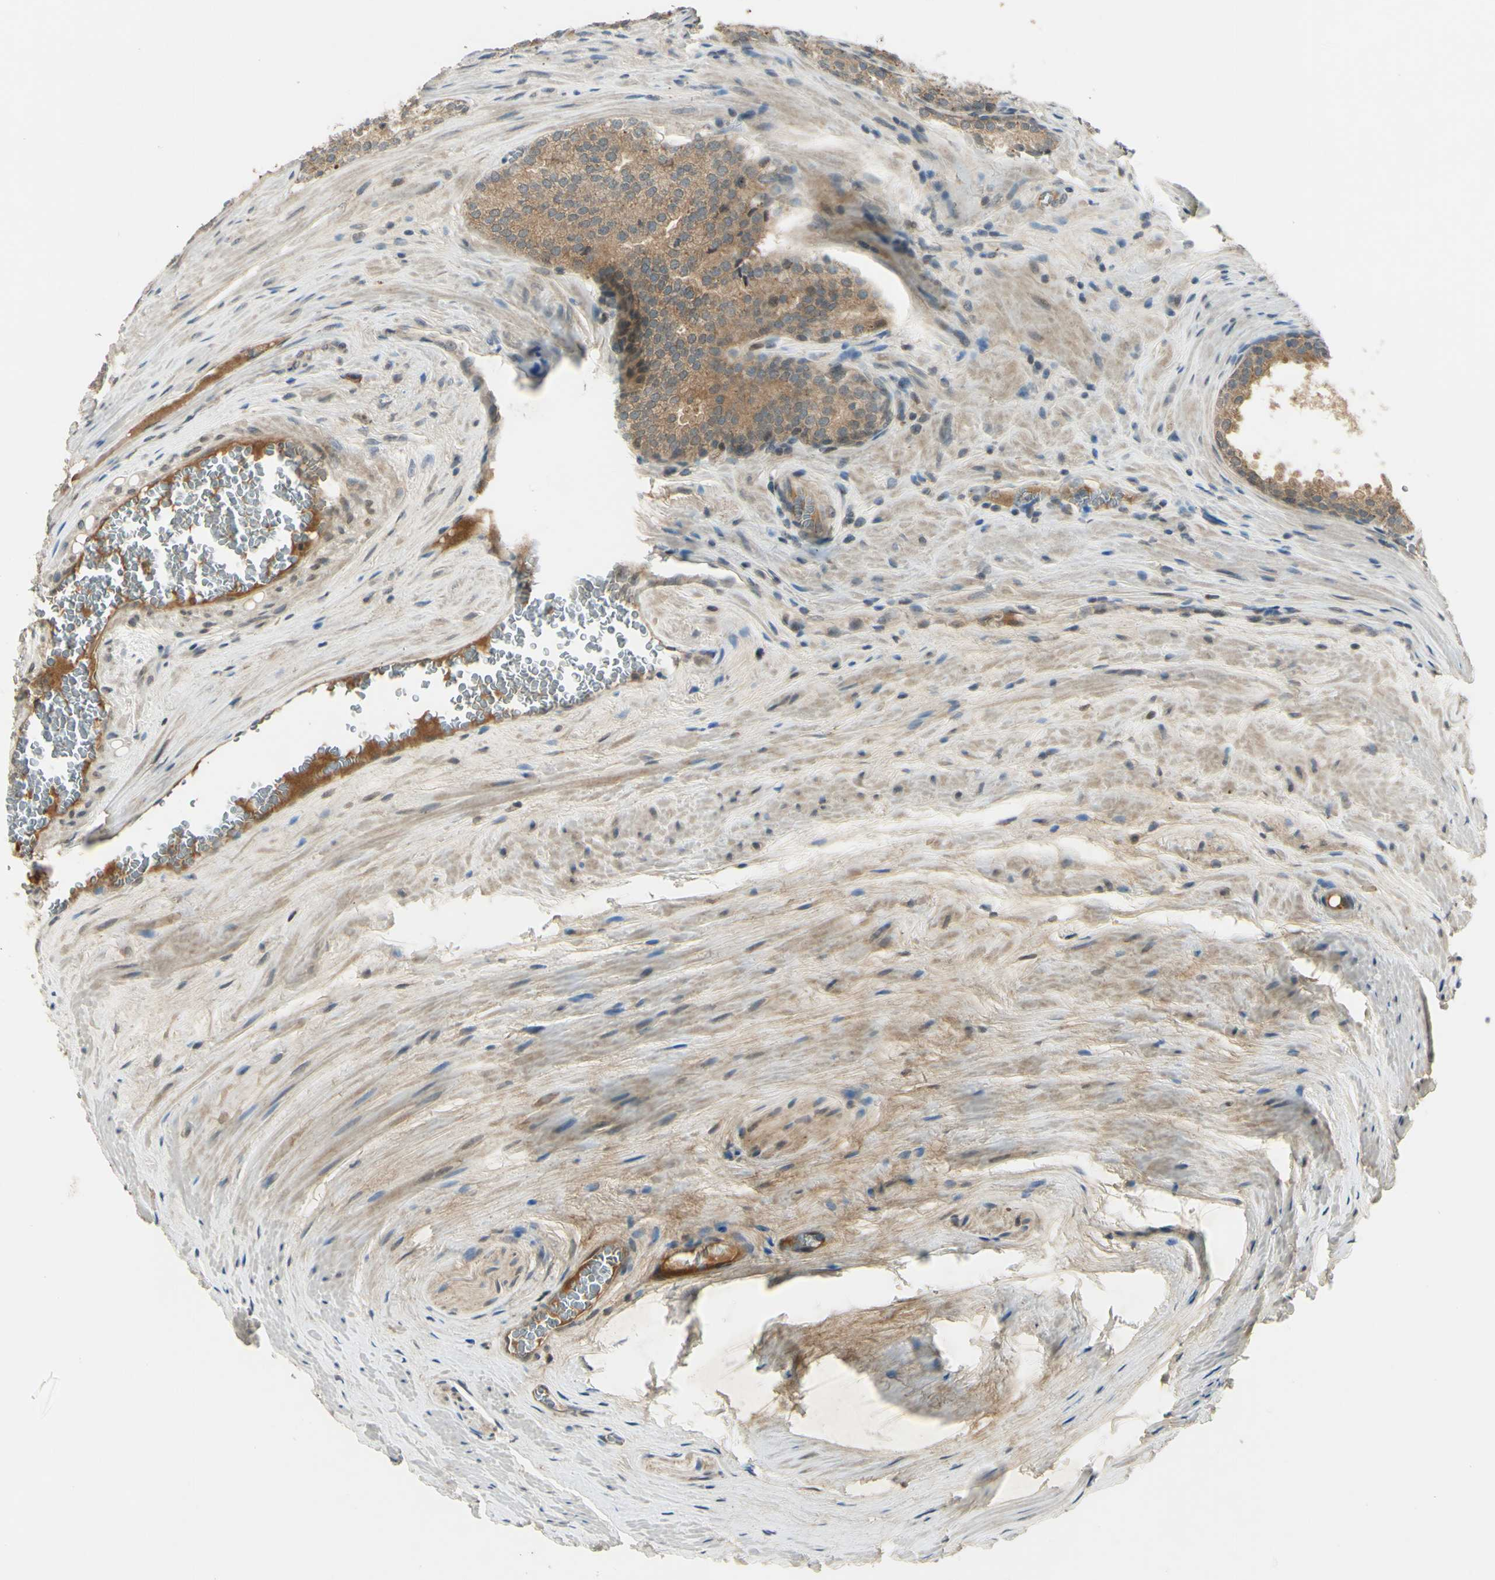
{"staining": {"intensity": "weak", "quantity": ">75%", "location": "cytoplasmic/membranous"}, "tissue": "prostate cancer", "cell_type": "Tumor cells", "image_type": "cancer", "snomed": [{"axis": "morphology", "description": "Adenocarcinoma, Low grade"}, {"axis": "topography", "description": "Prostate"}], "caption": "Human prostate cancer stained for a protein (brown) displays weak cytoplasmic/membranous positive staining in approximately >75% of tumor cells.", "gene": "RAD18", "patient": {"sex": "male", "age": 60}}